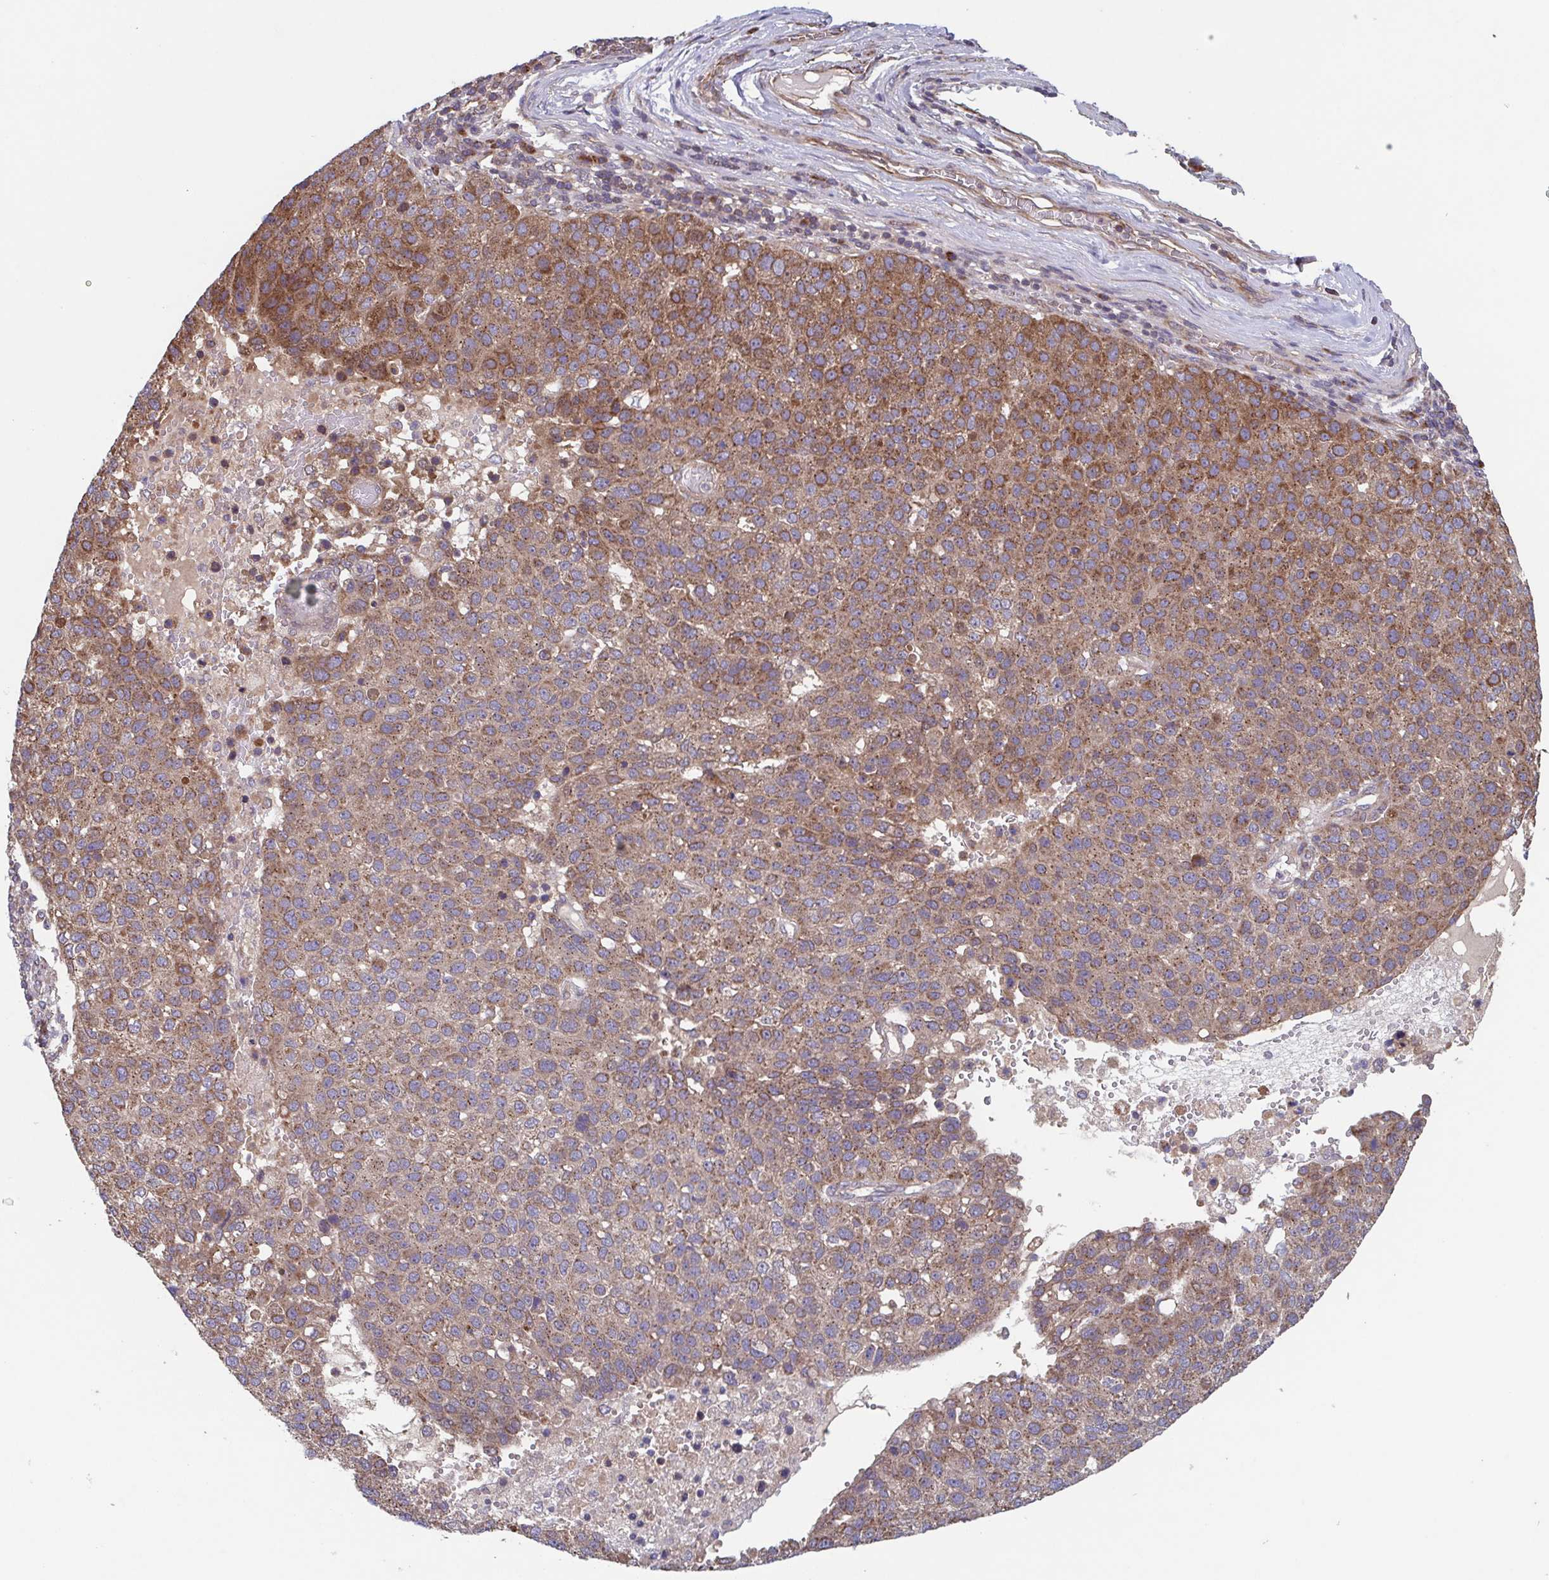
{"staining": {"intensity": "moderate", "quantity": ">75%", "location": "cytoplasmic/membranous"}, "tissue": "pancreatic cancer", "cell_type": "Tumor cells", "image_type": "cancer", "snomed": [{"axis": "morphology", "description": "Adenocarcinoma, NOS"}, {"axis": "topography", "description": "Pancreas"}], "caption": "Protein expression analysis of pancreatic cancer reveals moderate cytoplasmic/membranous positivity in approximately >75% of tumor cells.", "gene": "COPB1", "patient": {"sex": "female", "age": 61}}